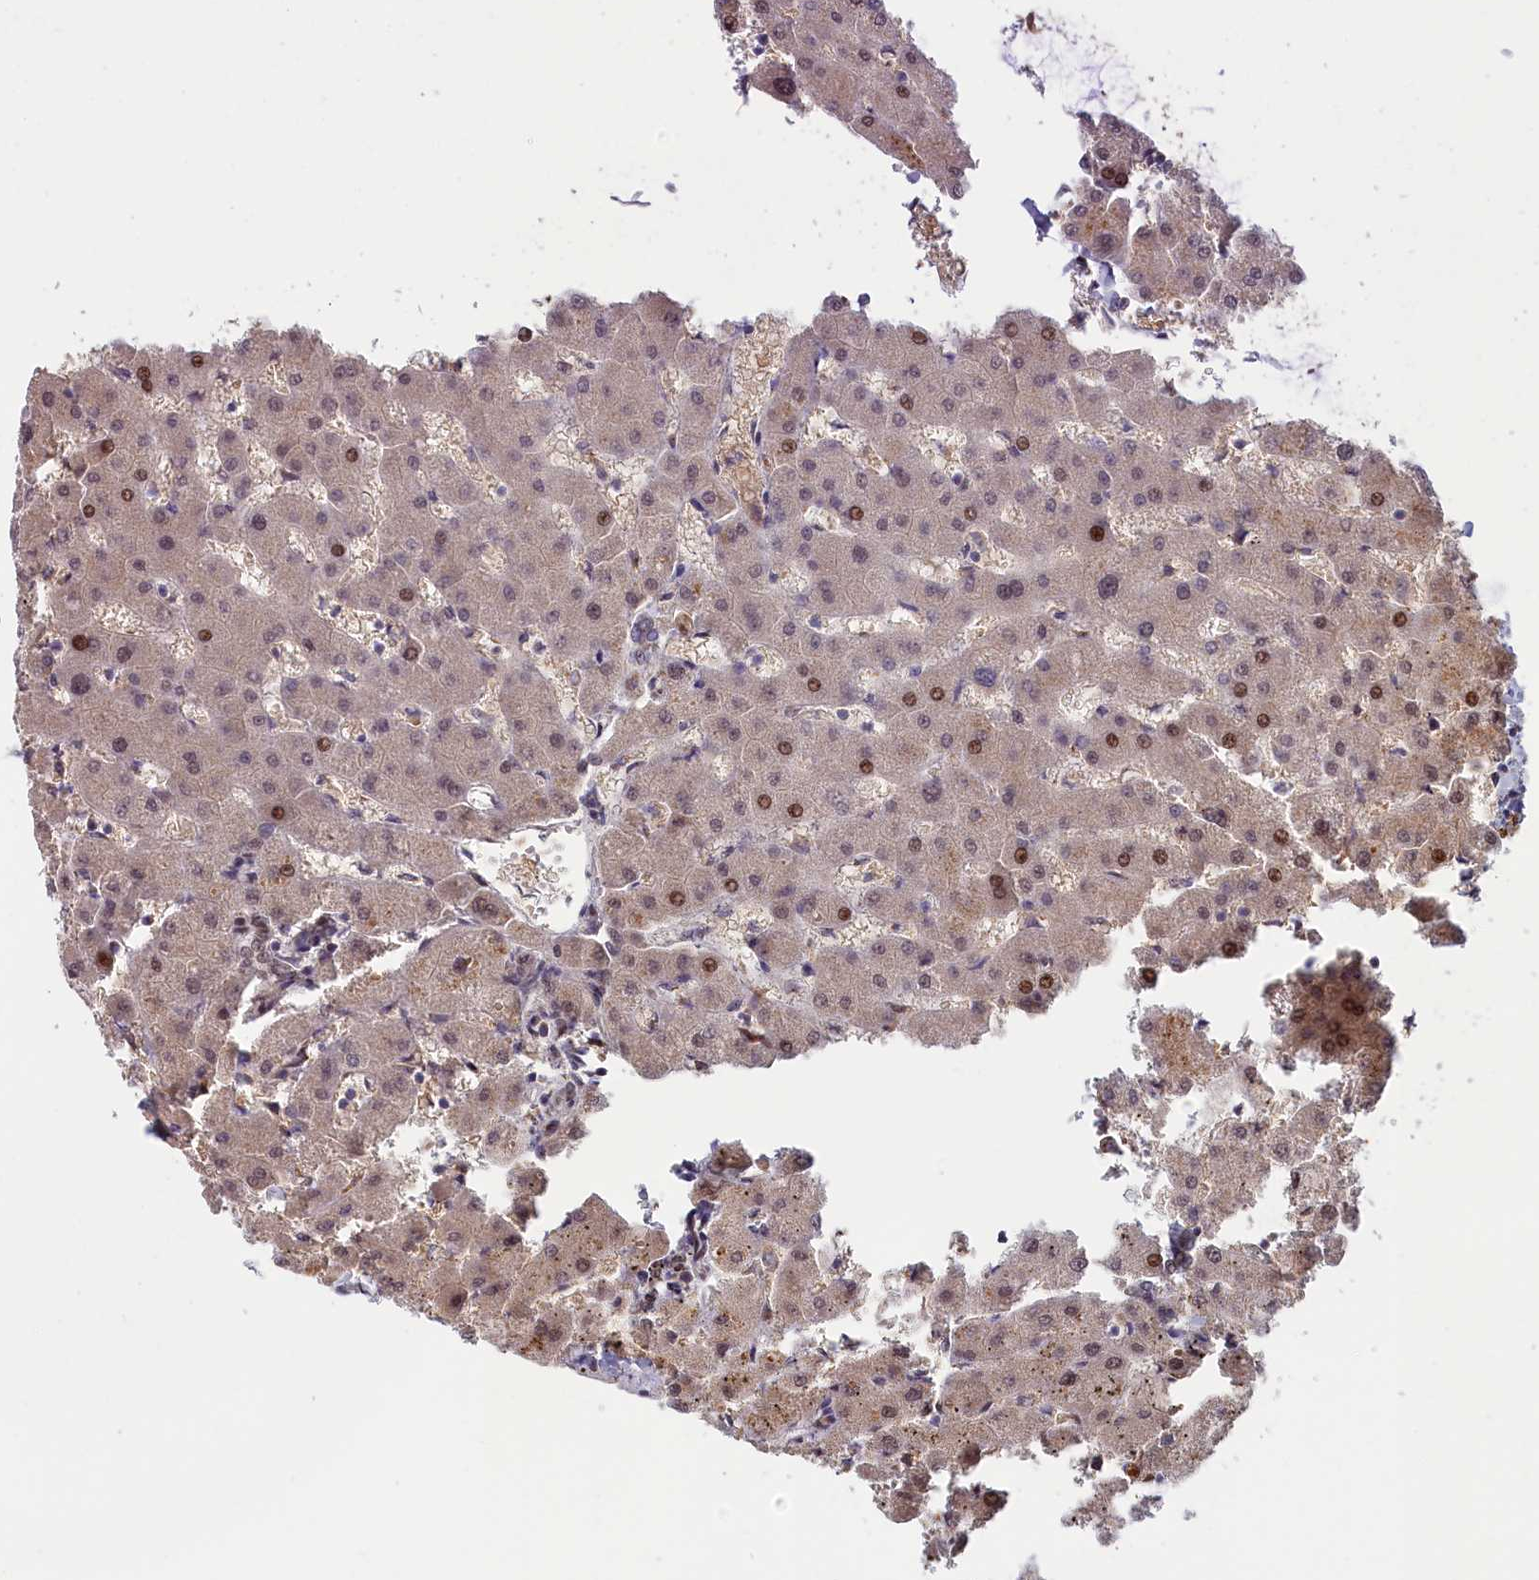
{"staining": {"intensity": "weak", "quantity": "25%-75%", "location": "nuclear"}, "tissue": "liver", "cell_type": "Cholangiocytes", "image_type": "normal", "snomed": [{"axis": "morphology", "description": "Normal tissue, NOS"}, {"axis": "topography", "description": "Liver"}], "caption": "Liver stained for a protein (brown) displays weak nuclear positive positivity in about 25%-75% of cholangiocytes.", "gene": "CHST12", "patient": {"sex": "female", "age": 63}}